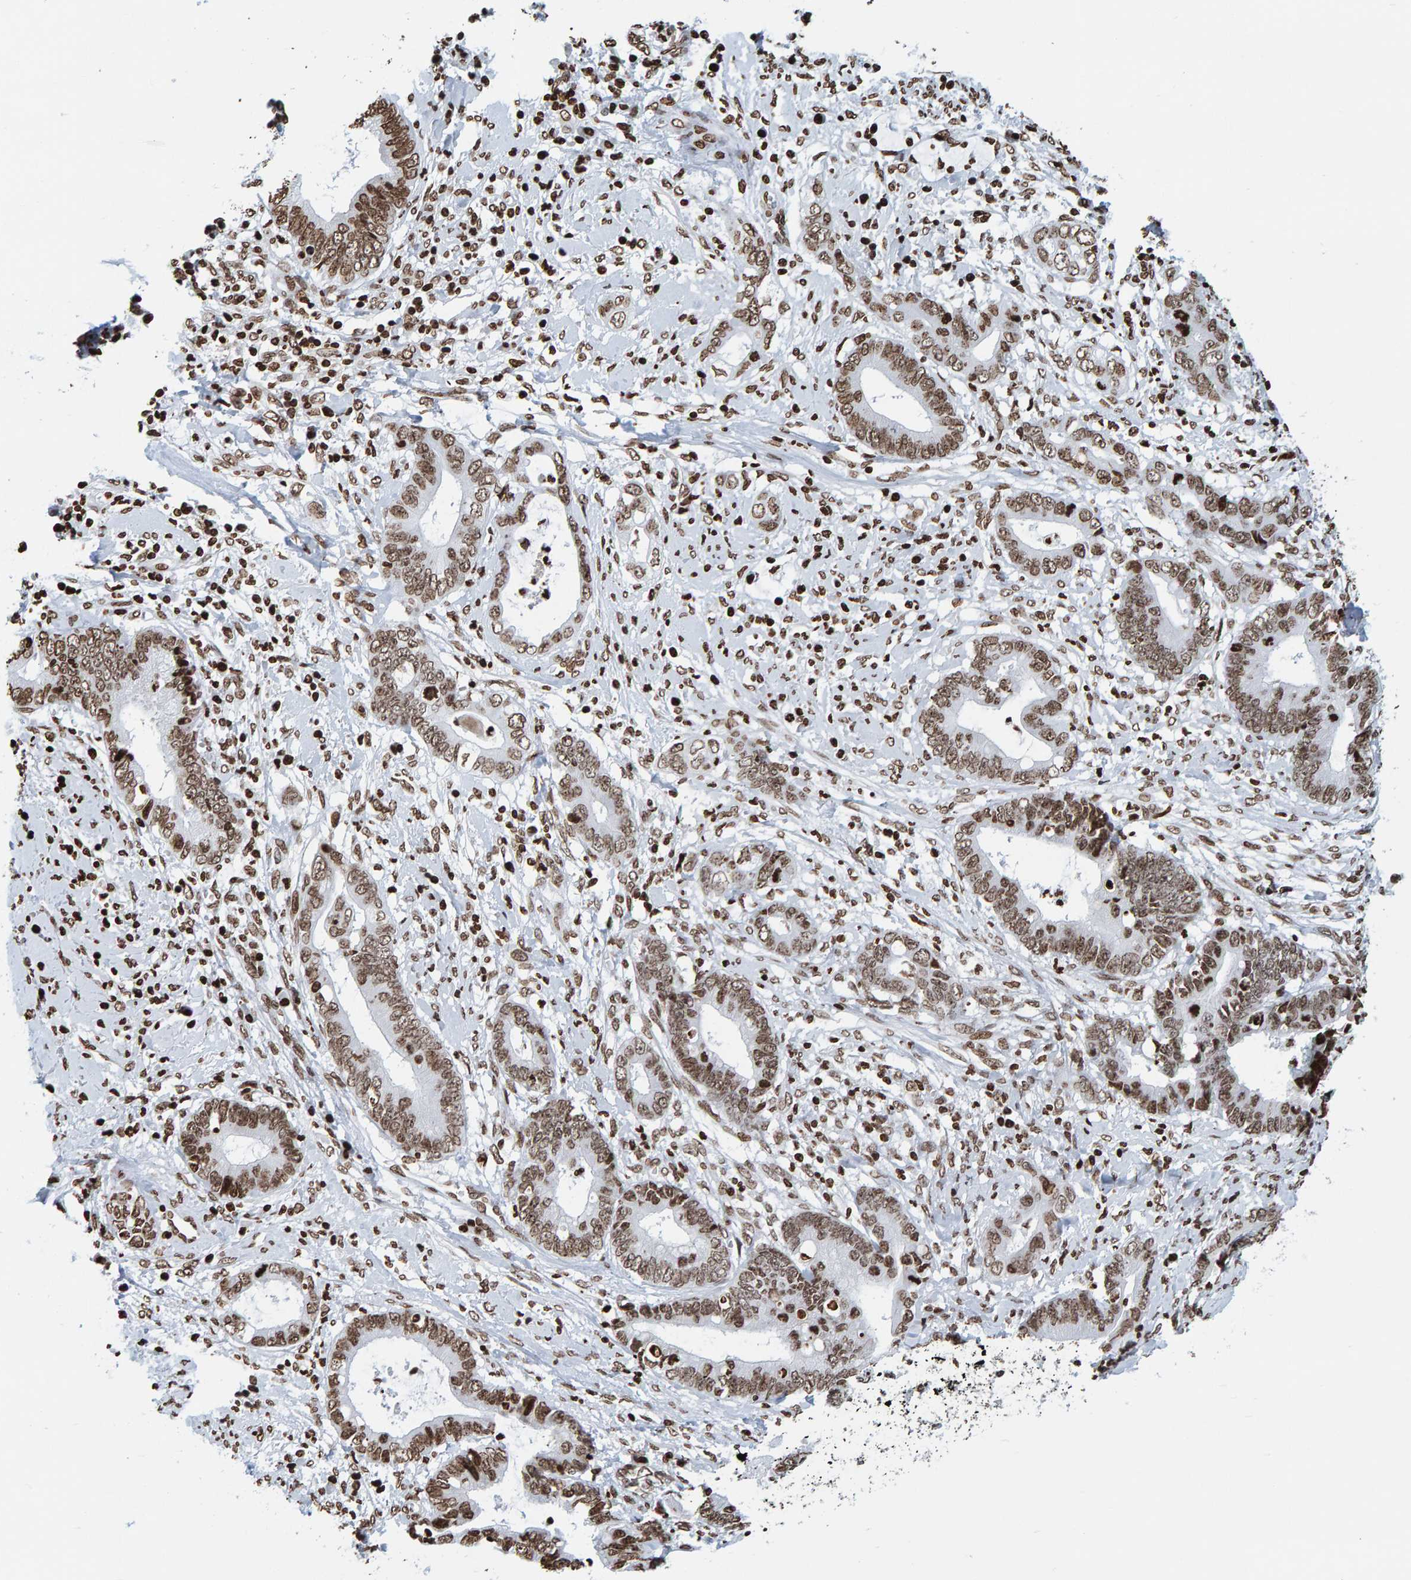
{"staining": {"intensity": "moderate", "quantity": ">75%", "location": "nuclear"}, "tissue": "cervical cancer", "cell_type": "Tumor cells", "image_type": "cancer", "snomed": [{"axis": "morphology", "description": "Adenocarcinoma, NOS"}, {"axis": "topography", "description": "Cervix"}], "caption": "Cervical cancer (adenocarcinoma) stained with a protein marker demonstrates moderate staining in tumor cells.", "gene": "BRF2", "patient": {"sex": "female", "age": 44}}